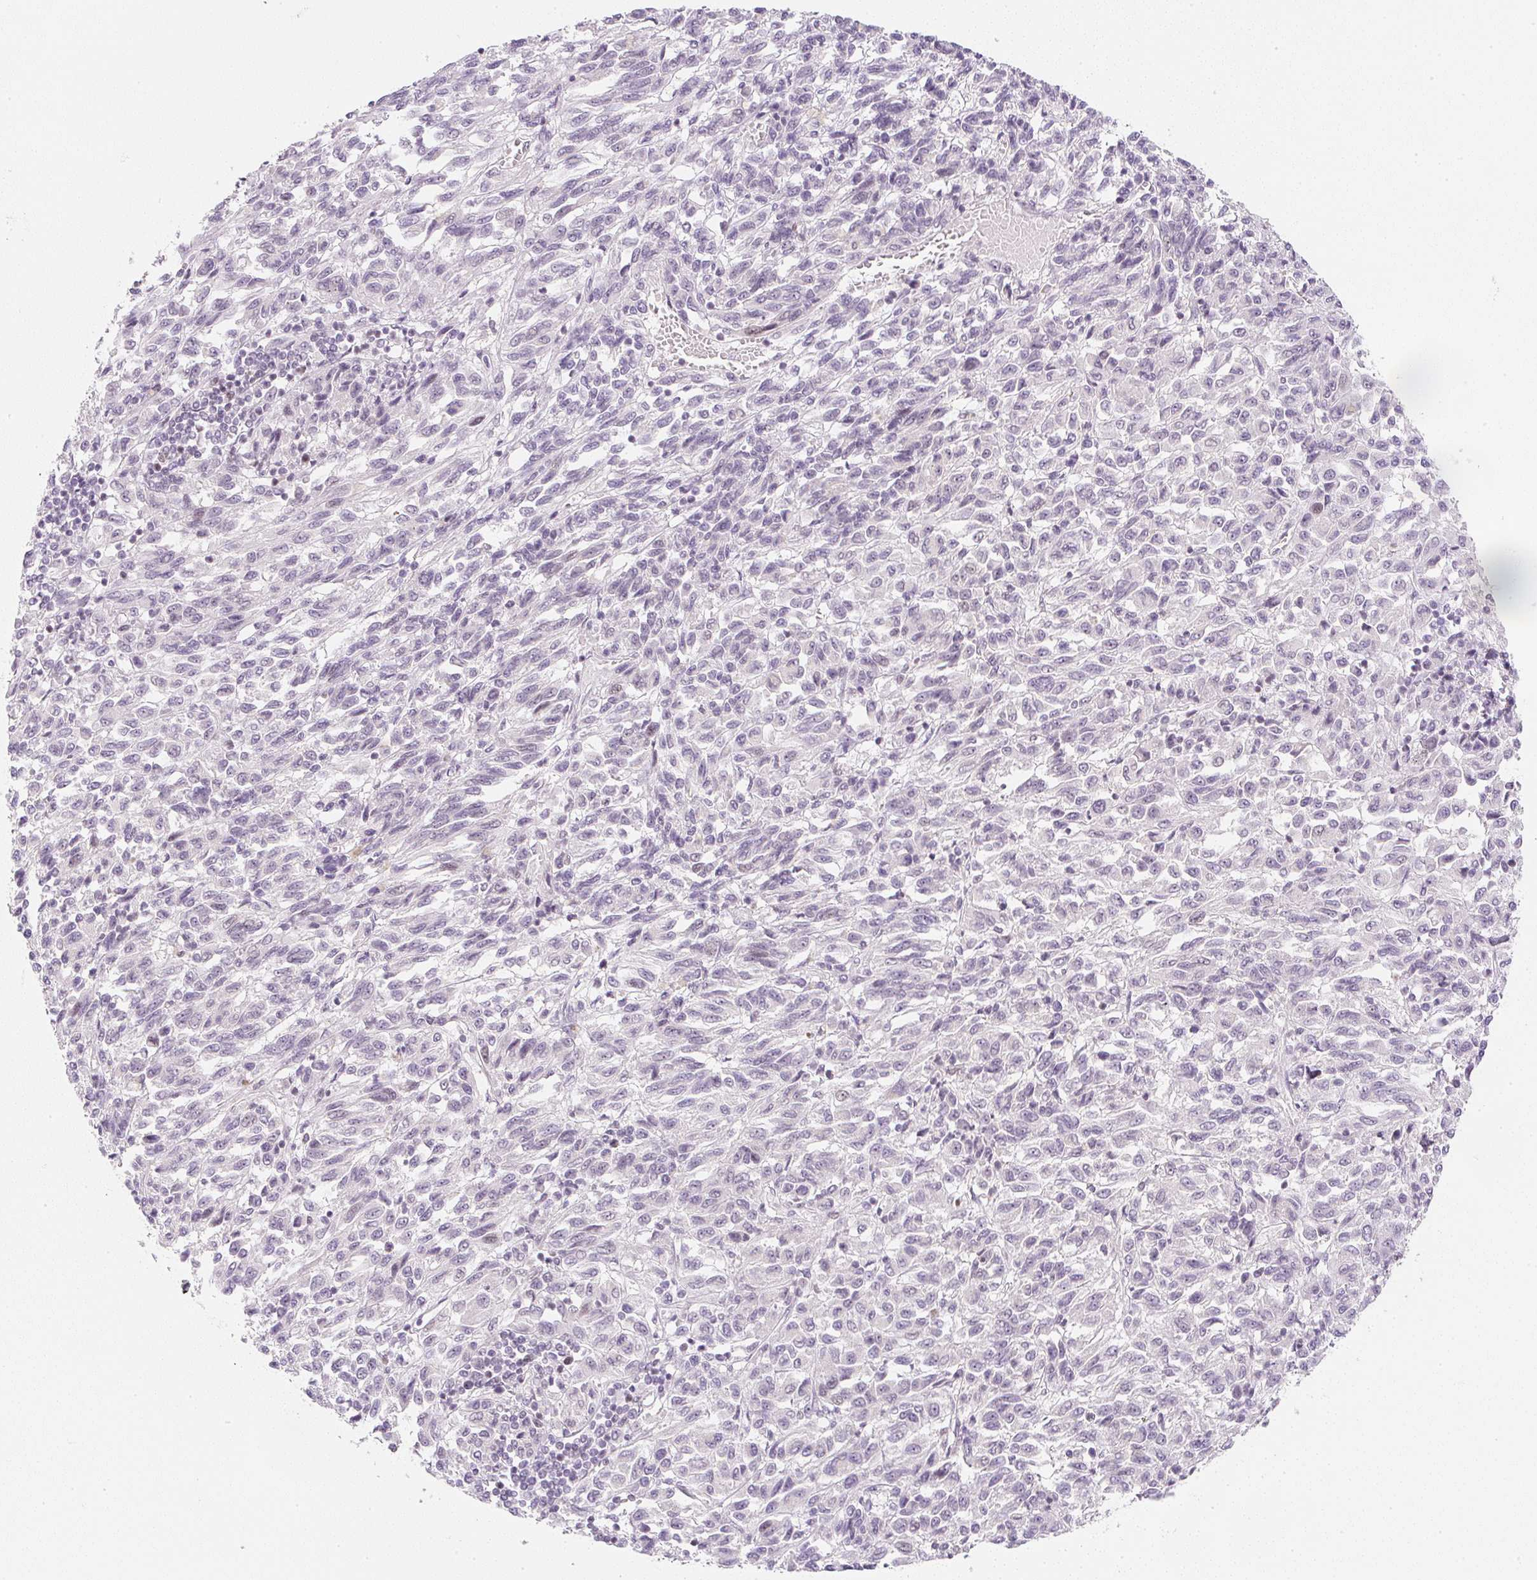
{"staining": {"intensity": "negative", "quantity": "none", "location": "none"}, "tissue": "melanoma", "cell_type": "Tumor cells", "image_type": "cancer", "snomed": [{"axis": "morphology", "description": "Malignant melanoma, Metastatic site"}, {"axis": "topography", "description": "Lung"}], "caption": "DAB immunohistochemical staining of human malignant melanoma (metastatic site) demonstrates no significant staining in tumor cells.", "gene": "DPPA4", "patient": {"sex": "male", "age": 64}}